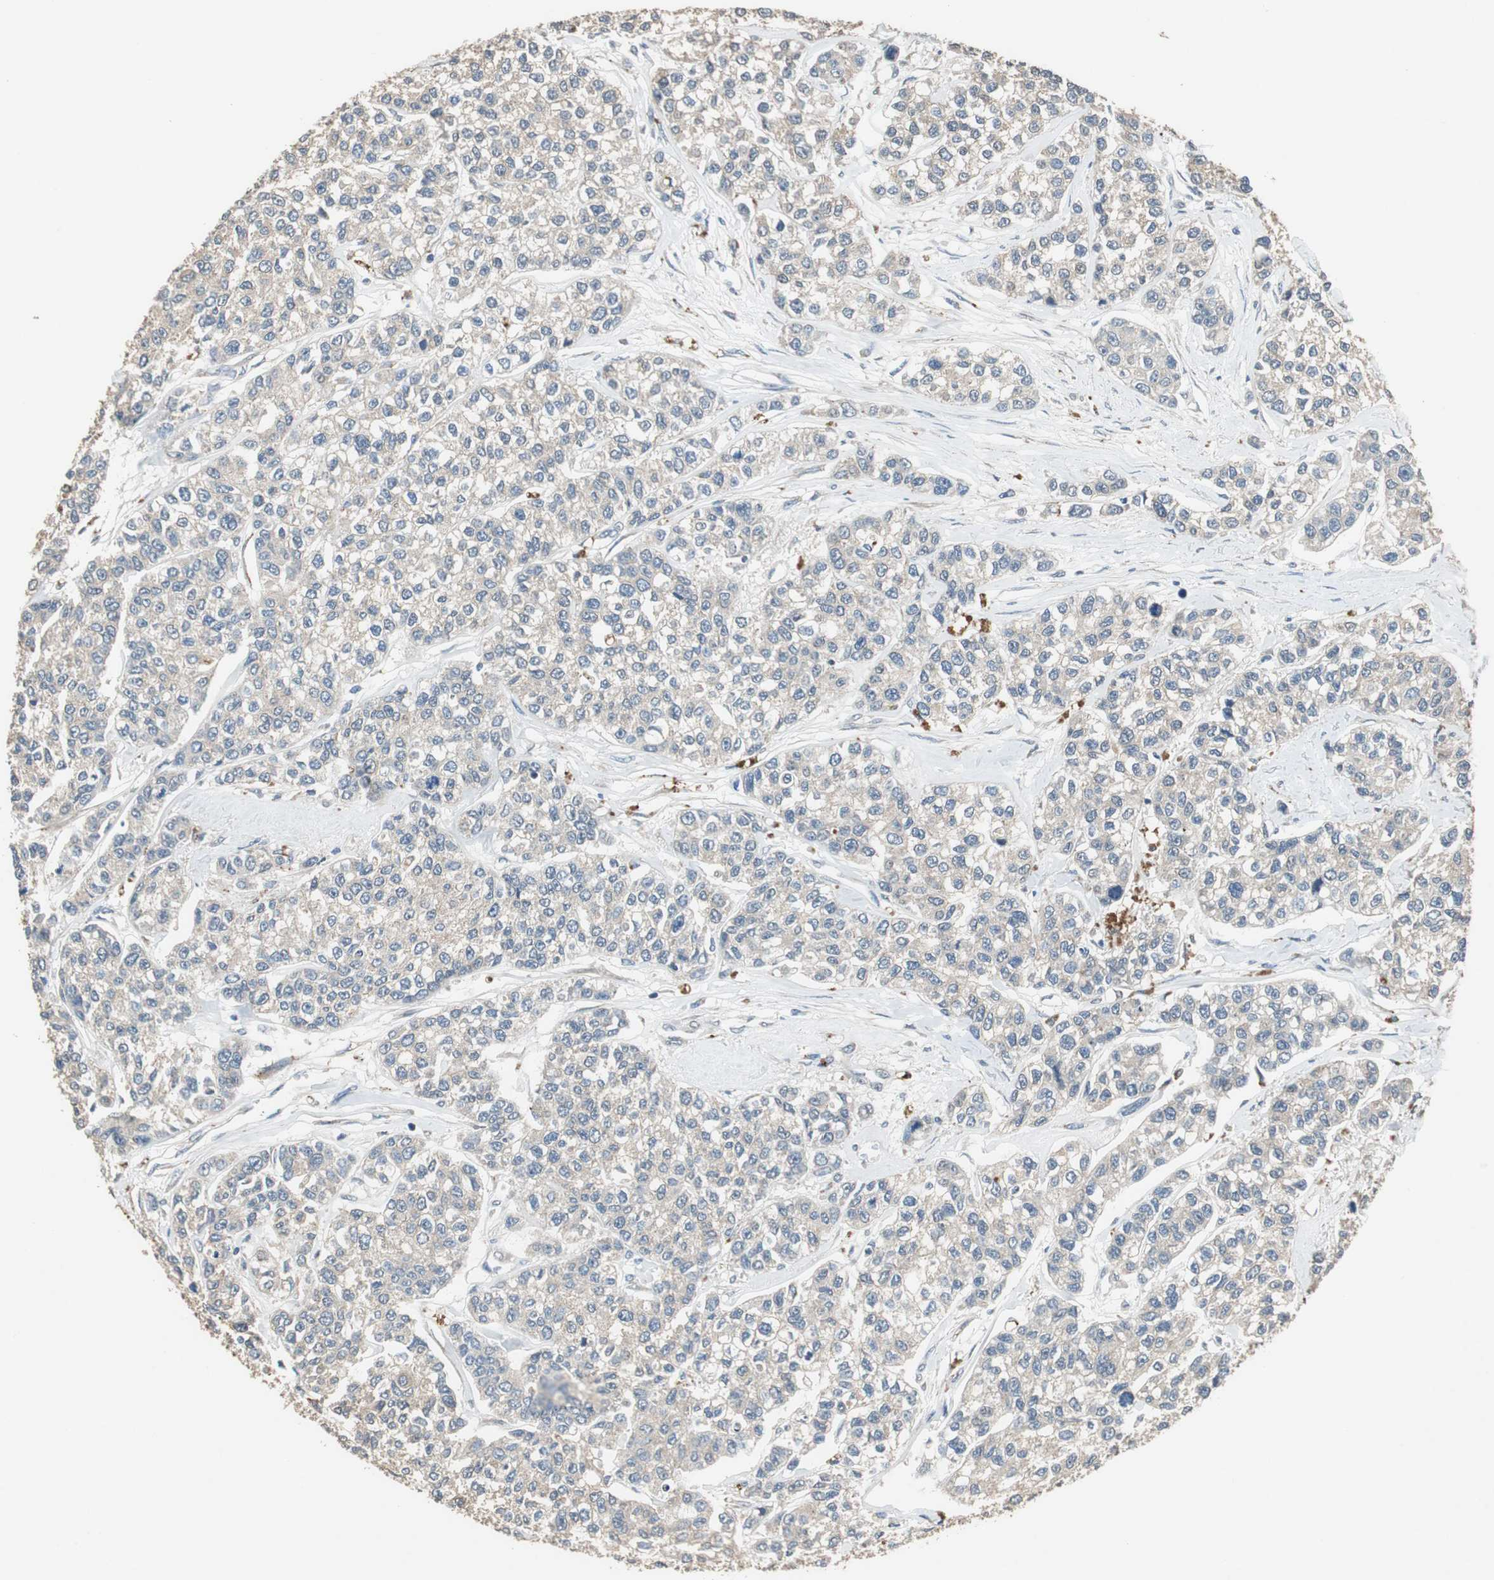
{"staining": {"intensity": "weak", "quantity": "<25%", "location": "cytoplasmic/membranous"}, "tissue": "breast cancer", "cell_type": "Tumor cells", "image_type": "cancer", "snomed": [{"axis": "morphology", "description": "Duct carcinoma"}, {"axis": "topography", "description": "Breast"}], "caption": "Tumor cells show no significant expression in breast cancer (infiltrating ductal carcinoma). (Stains: DAB (3,3'-diaminobenzidine) immunohistochemistry with hematoxylin counter stain, Microscopy: brightfield microscopy at high magnification).", "gene": "PI4KB", "patient": {"sex": "female", "age": 51}}